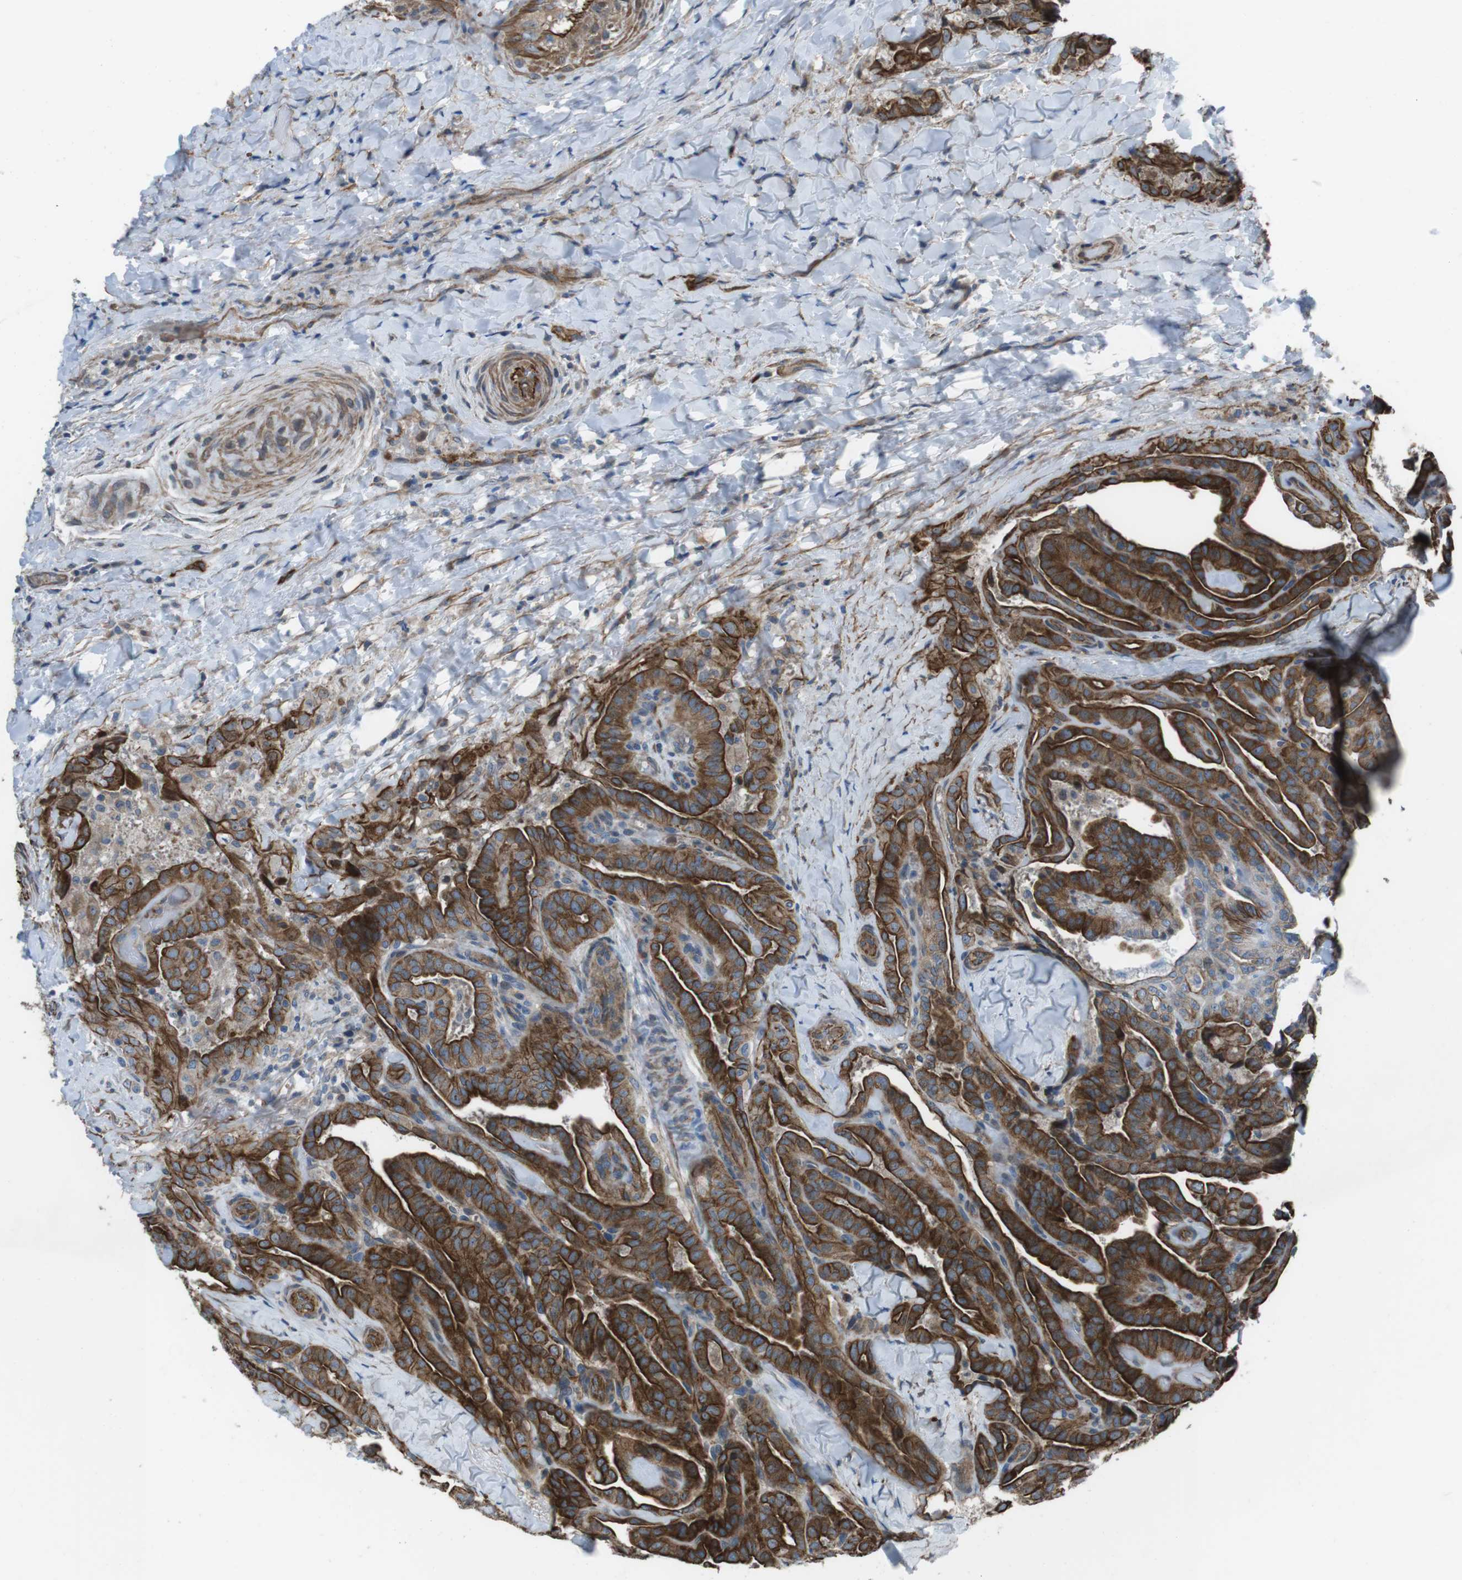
{"staining": {"intensity": "strong", "quantity": ">75%", "location": "cytoplasmic/membranous"}, "tissue": "thyroid cancer", "cell_type": "Tumor cells", "image_type": "cancer", "snomed": [{"axis": "morphology", "description": "Papillary adenocarcinoma, NOS"}, {"axis": "topography", "description": "Thyroid gland"}], "caption": "Human papillary adenocarcinoma (thyroid) stained with a brown dye exhibits strong cytoplasmic/membranous positive staining in approximately >75% of tumor cells.", "gene": "FAM174B", "patient": {"sex": "male", "age": 77}}